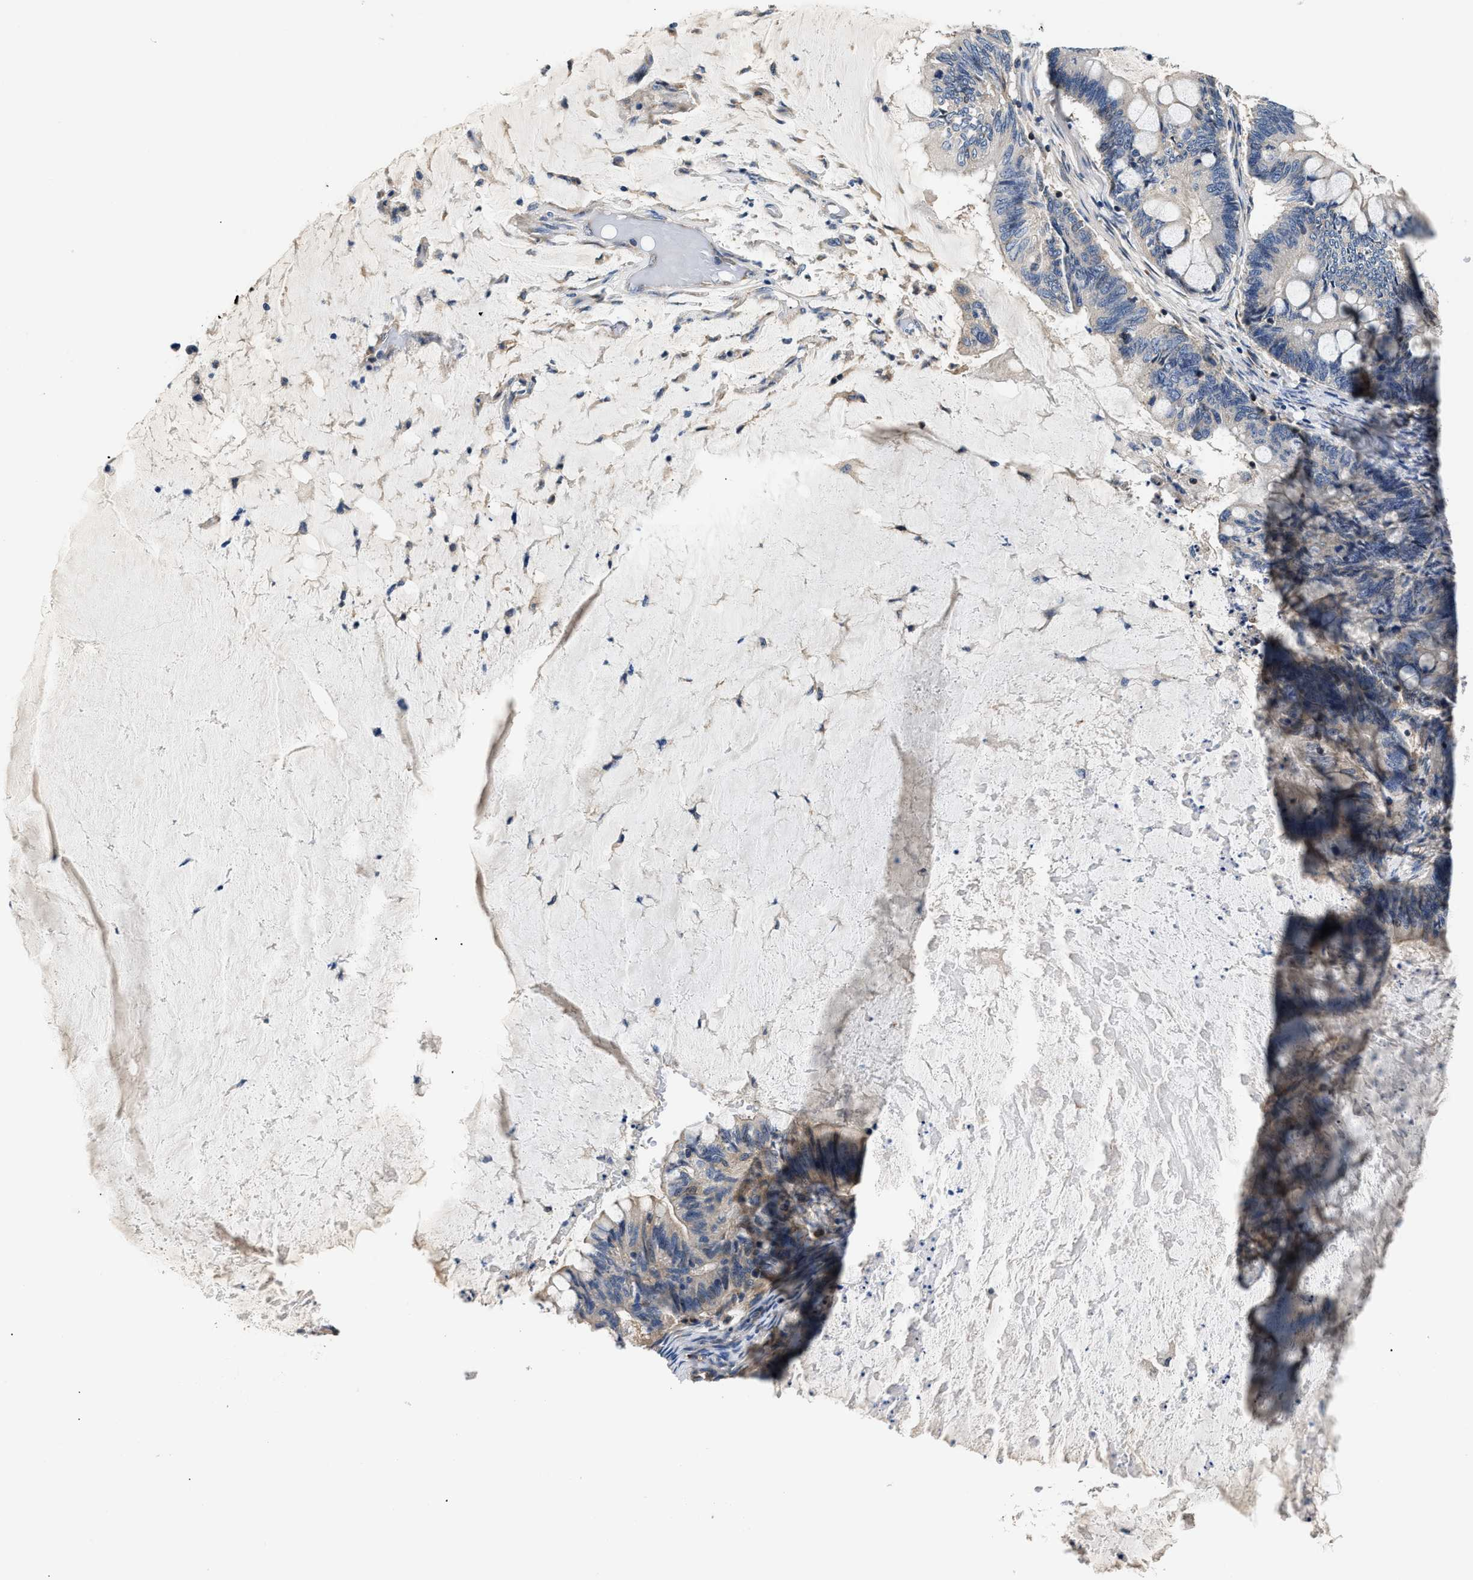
{"staining": {"intensity": "negative", "quantity": "none", "location": "none"}, "tissue": "ovarian cancer", "cell_type": "Tumor cells", "image_type": "cancer", "snomed": [{"axis": "morphology", "description": "Cystadenocarcinoma, mucinous, NOS"}, {"axis": "topography", "description": "Ovary"}], "caption": "This is an IHC micrograph of human mucinous cystadenocarcinoma (ovarian). There is no positivity in tumor cells.", "gene": "TEX2", "patient": {"sex": "female", "age": 61}}